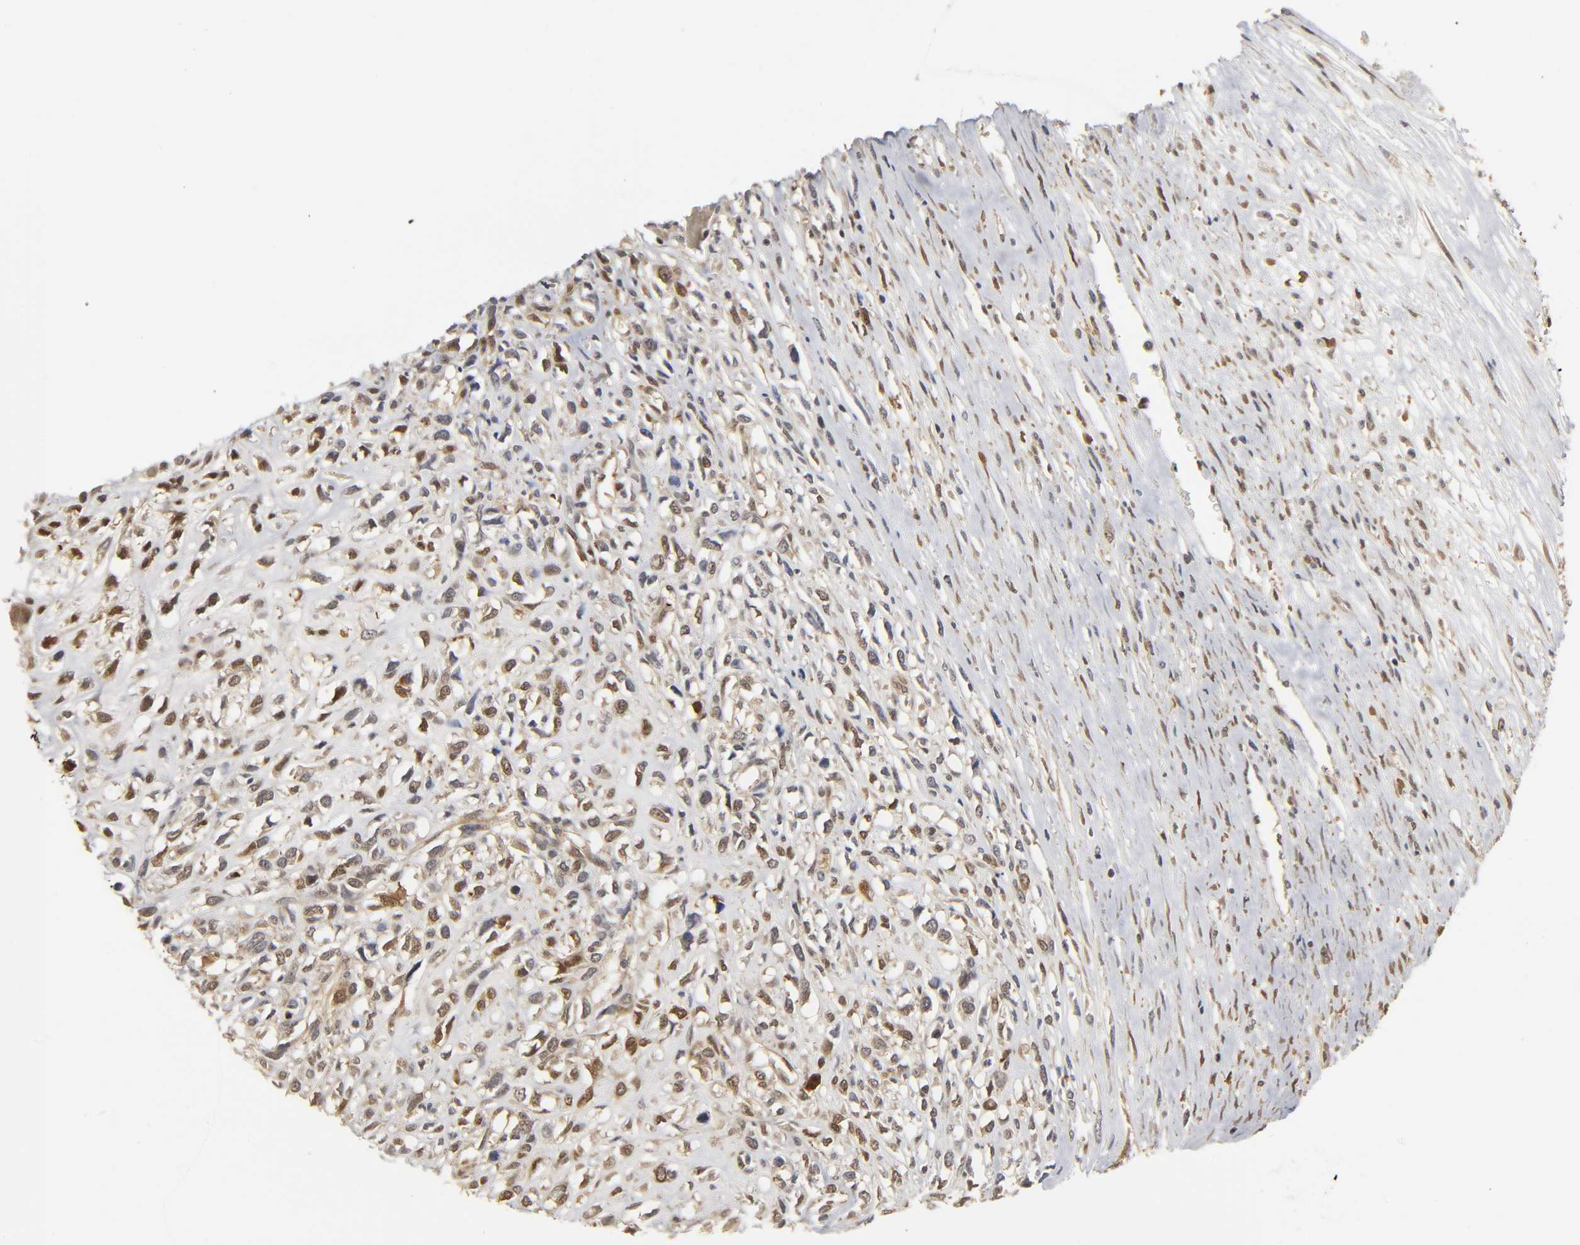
{"staining": {"intensity": "moderate", "quantity": ">75%", "location": "cytoplasmic/membranous,nuclear"}, "tissue": "head and neck cancer", "cell_type": "Tumor cells", "image_type": "cancer", "snomed": [{"axis": "morphology", "description": "Necrosis, NOS"}, {"axis": "morphology", "description": "Neoplasm, malignant, NOS"}, {"axis": "topography", "description": "Salivary gland"}, {"axis": "topography", "description": "Head-Neck"}], "caption": "An image showing moderate cytoplasmic/membranous and nuclear positivity in approximately >75% of tumor cells in head and neck cancer (malignant neoplasm), as visualized by brown immunohistochemical staining.", "gene": "PARK7", "patient": {"sex": "male", "age": 43}}